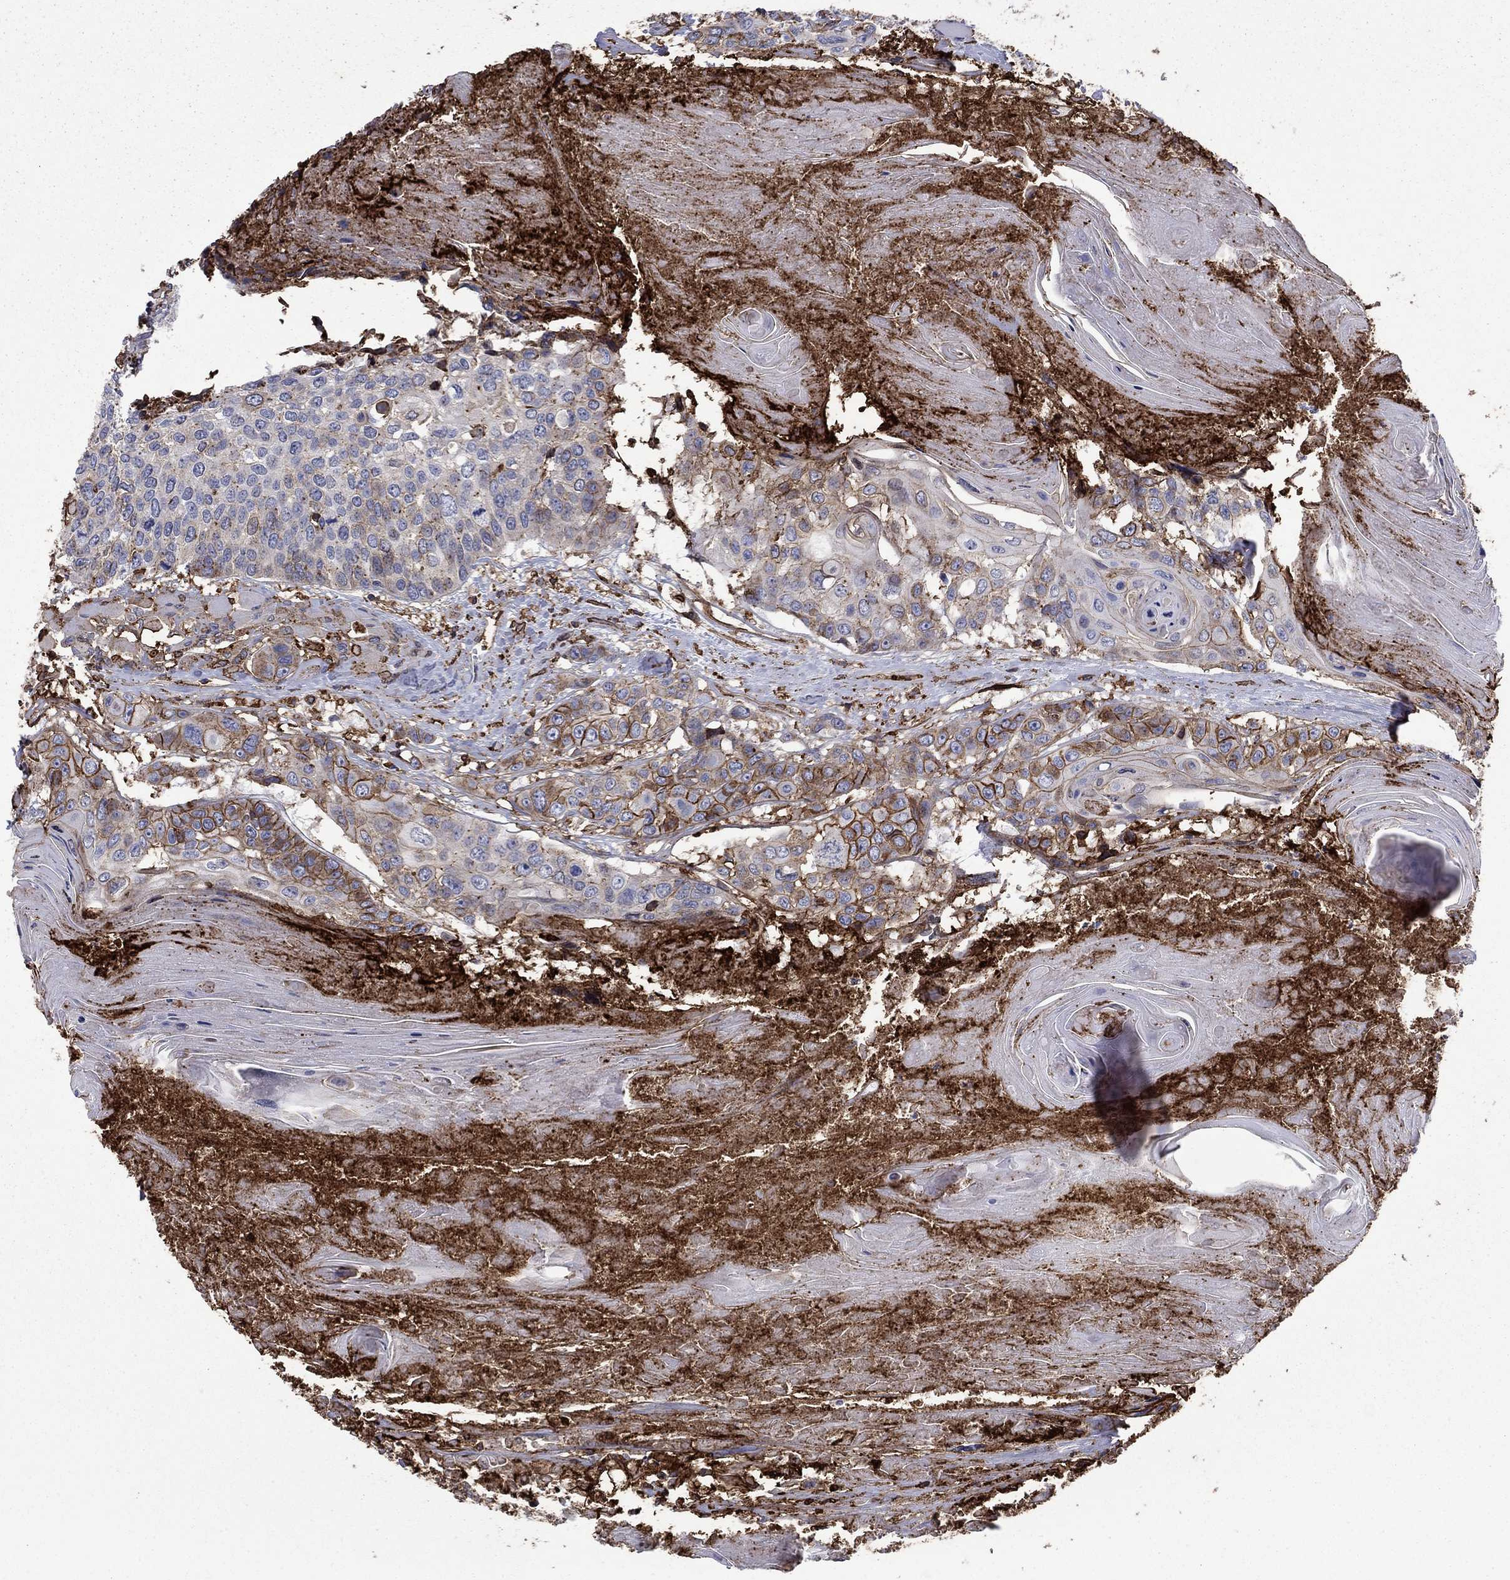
{"staining": {"intensity": "moderate", "quantity": "<25%", "location": "cytoplasmic/membranous"}, "tissue": "head and neck cancer", "cell_type": "Tumor cells", "image_type": "cancer", "snomed": [{"axis": "morphology", "description": "Squamous cell carcinoma, NOS"}, {"axis": "topography", "description": "Oral tissue"}, {"axis": "topography", "description": "Head-Neck"}], "caption": "Moderate cytoplasmic/membranous positivity for a protein is appreciated in approximately <25% of tumor cells of head and neck cancer using immunohistochemistry.", "gene": "PLAU", "patient": {"sex": "male", "age": 56}}